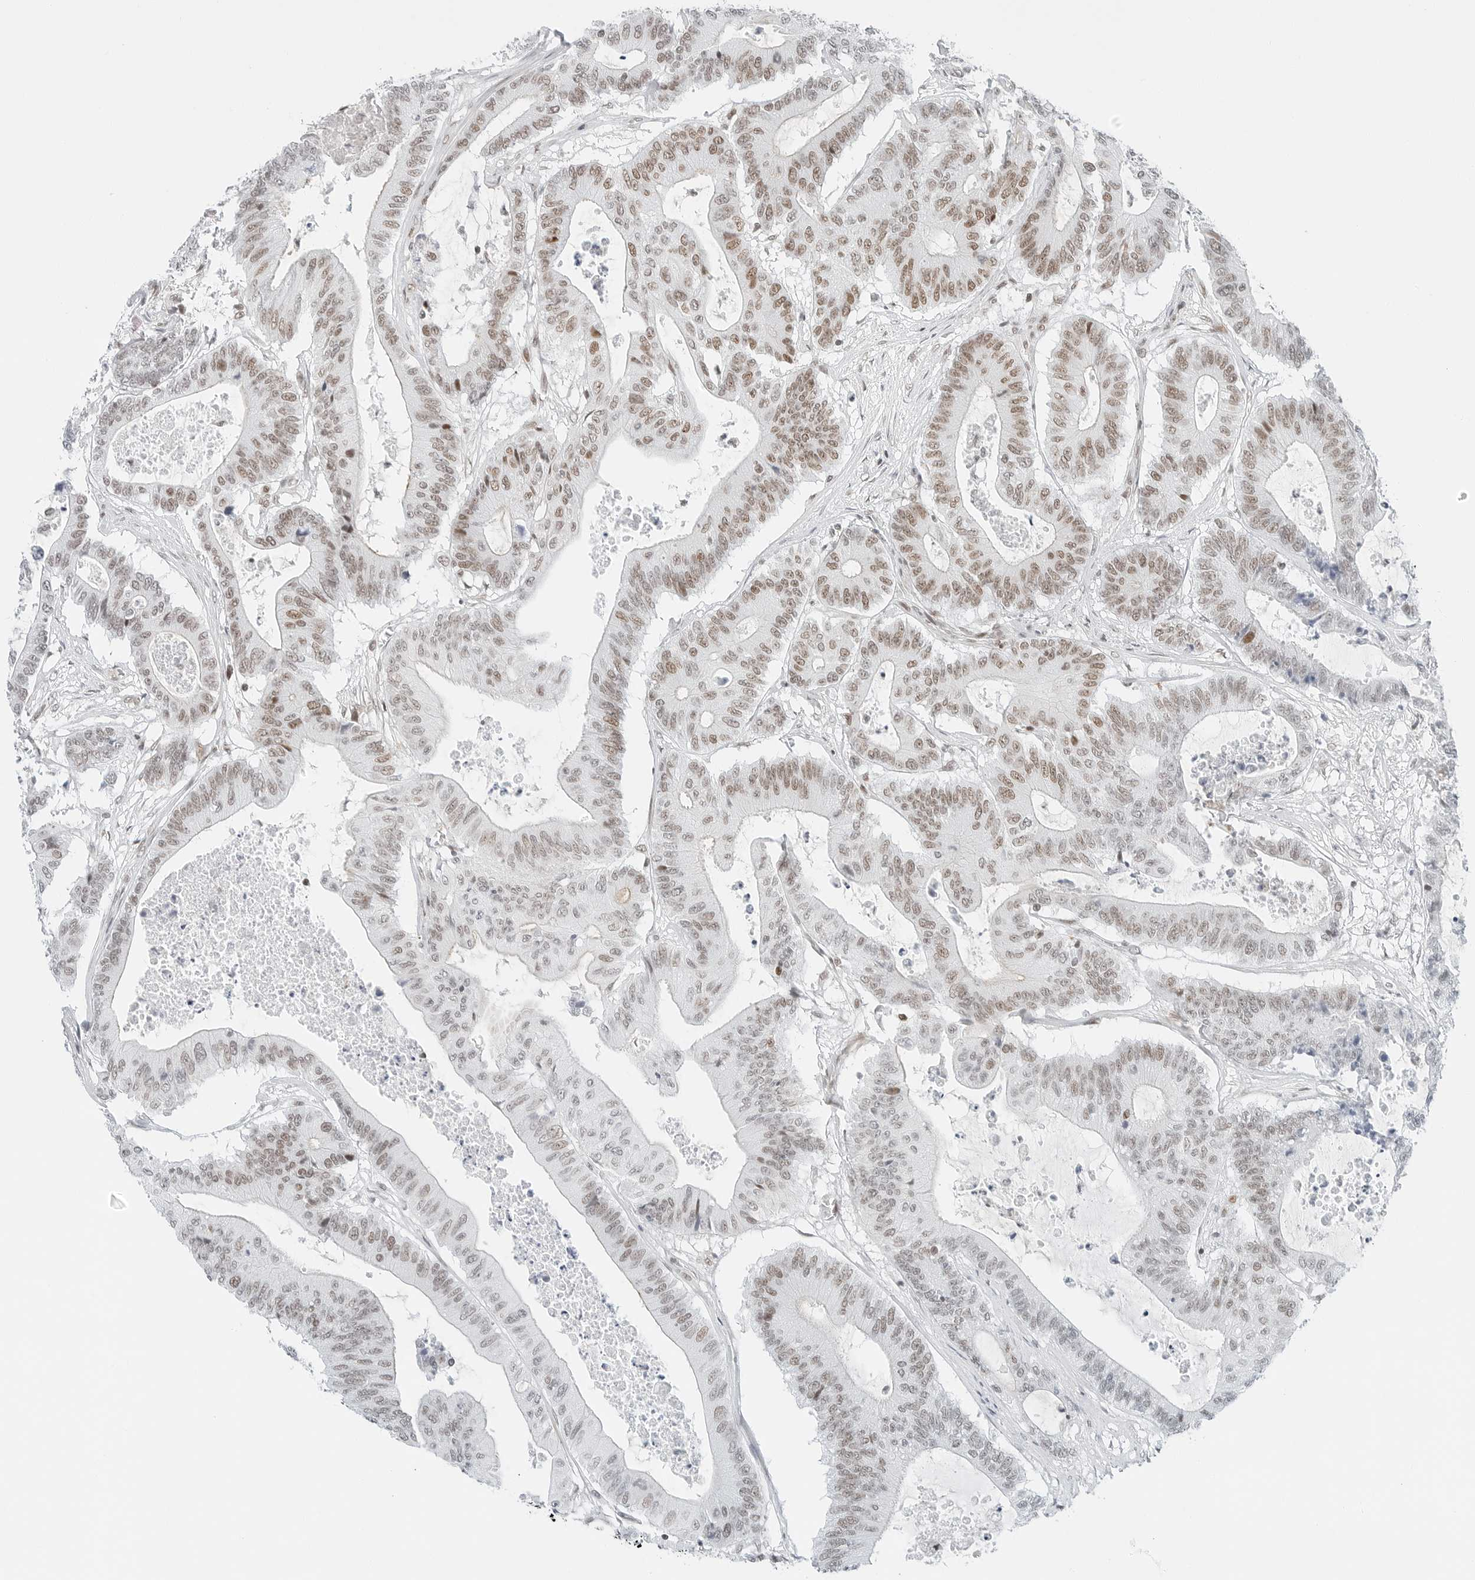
{"staining": {"intensity": "moderate", "quantity": ">75%", "location": "nuclear"}, "tissue": "colorectal cancer", "cell_type": "Tumor cells", "image_type": "cancer", "snomed": [{"axis": "morphology", "description": "Adenocarcinoma, NOS"}, {"axis": "topography", "description": "Colon"}], "caption": "Protein expression analysis of human colorectal cancer reveals moderate nuclear positivity in approximately >75% of tumor cells. Using DAB (brown) and hematoxylin (blue) stains, captured at high magnification using brightfield microscopy.", "gene": "CRTC2", "patient": {"sex": "female", "age": 84}}